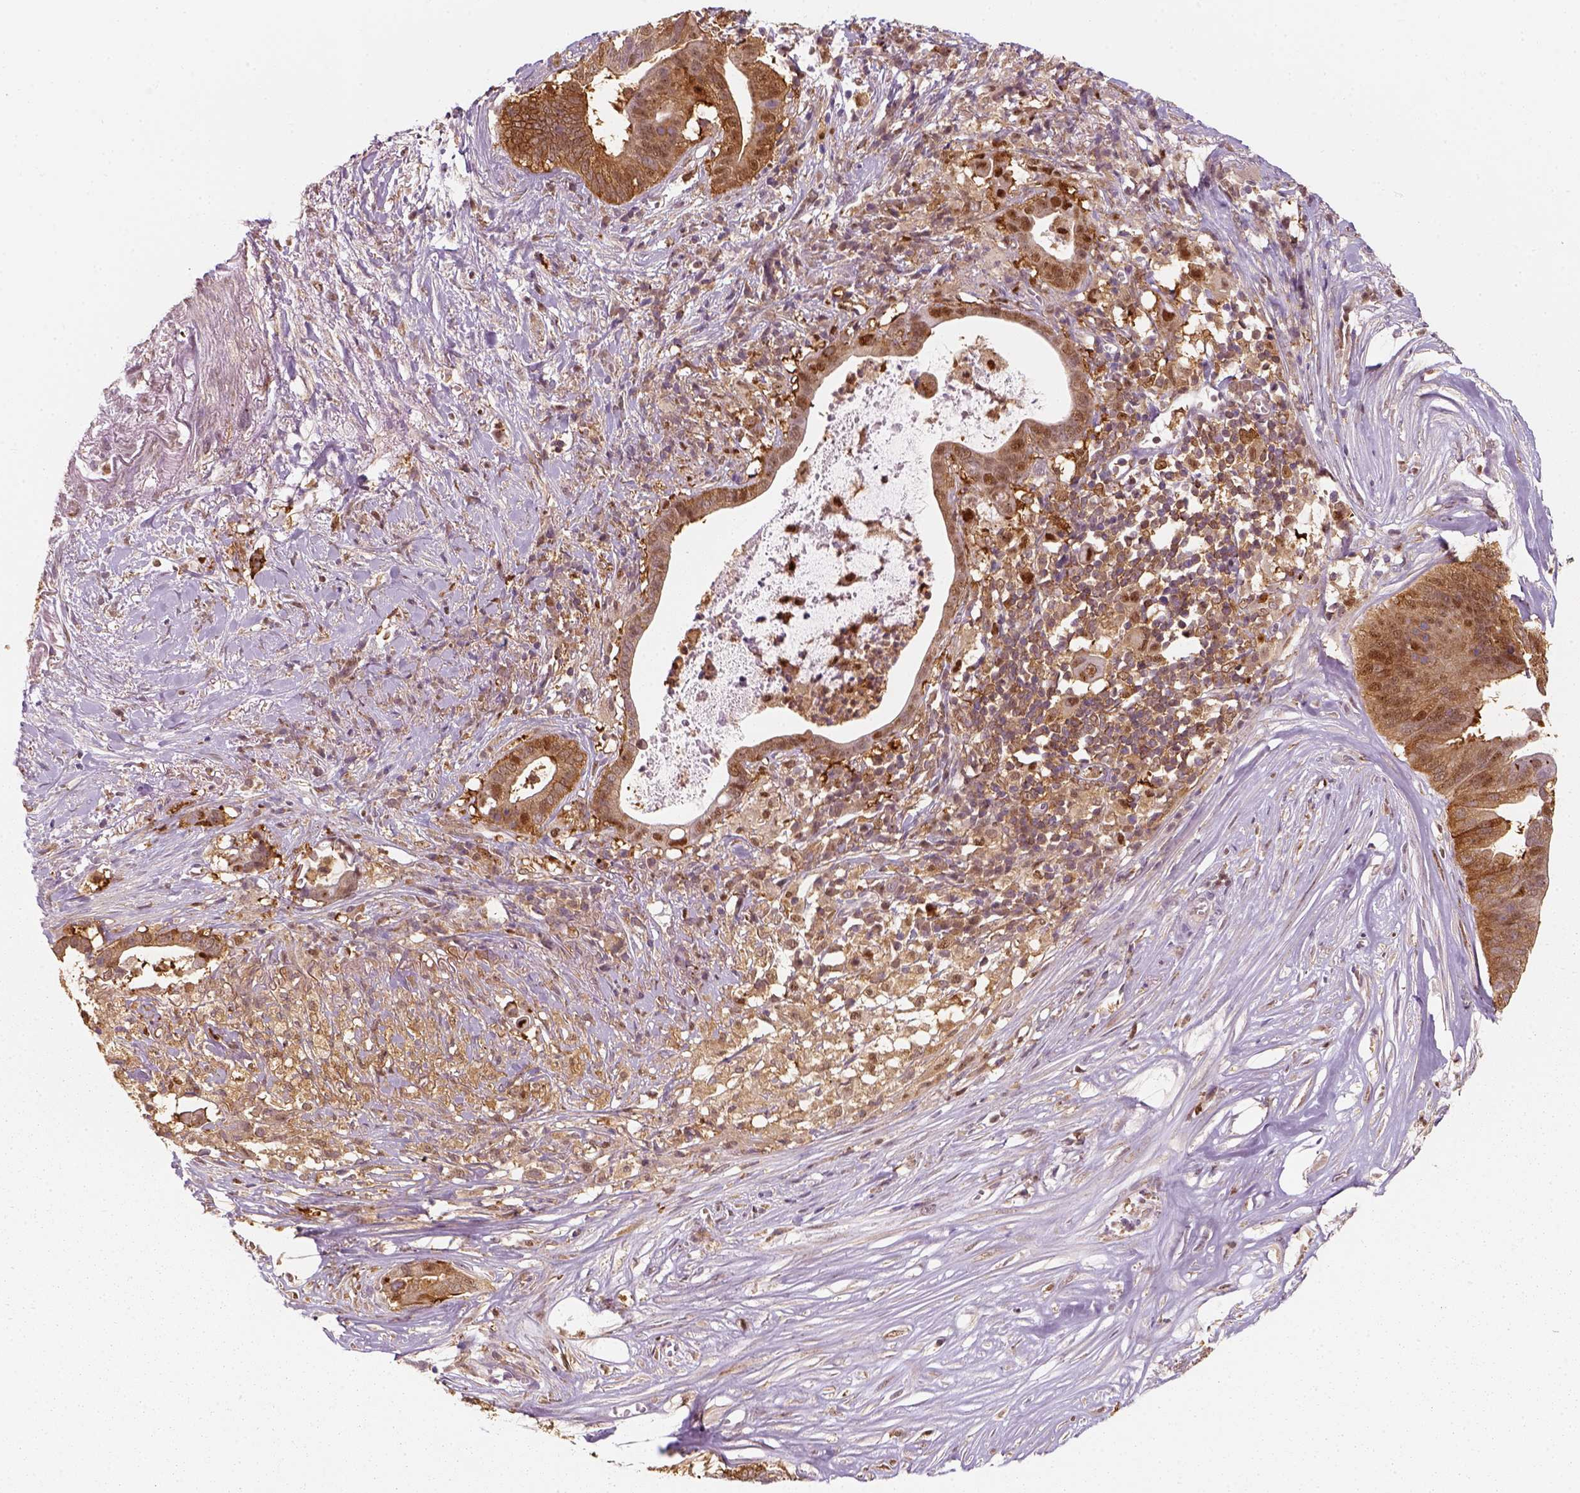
{"staining": {"intensity": "strong", "quantity": ">75%", "location": "cytoplasmic/membranous,nuclear"}, "tissue": "pancreatic cancer", "cell_type": "Tumor cells", "image_type": "cancer", "snomed": [{"axis": "morphology", "description": "Adenocarcinoma, NOS"}, {"axis": "topography", "description": "Pancreas"}], "caption": "Protein staining of pancreatic cancer (adenocarcinoma) tissue exhibits strong cytoplasmic/membranous and nuclear staining in approximately >75% of tumor cells.", "gene": "SQSTM1", "patient": {"sex": "male", "age": 61}}